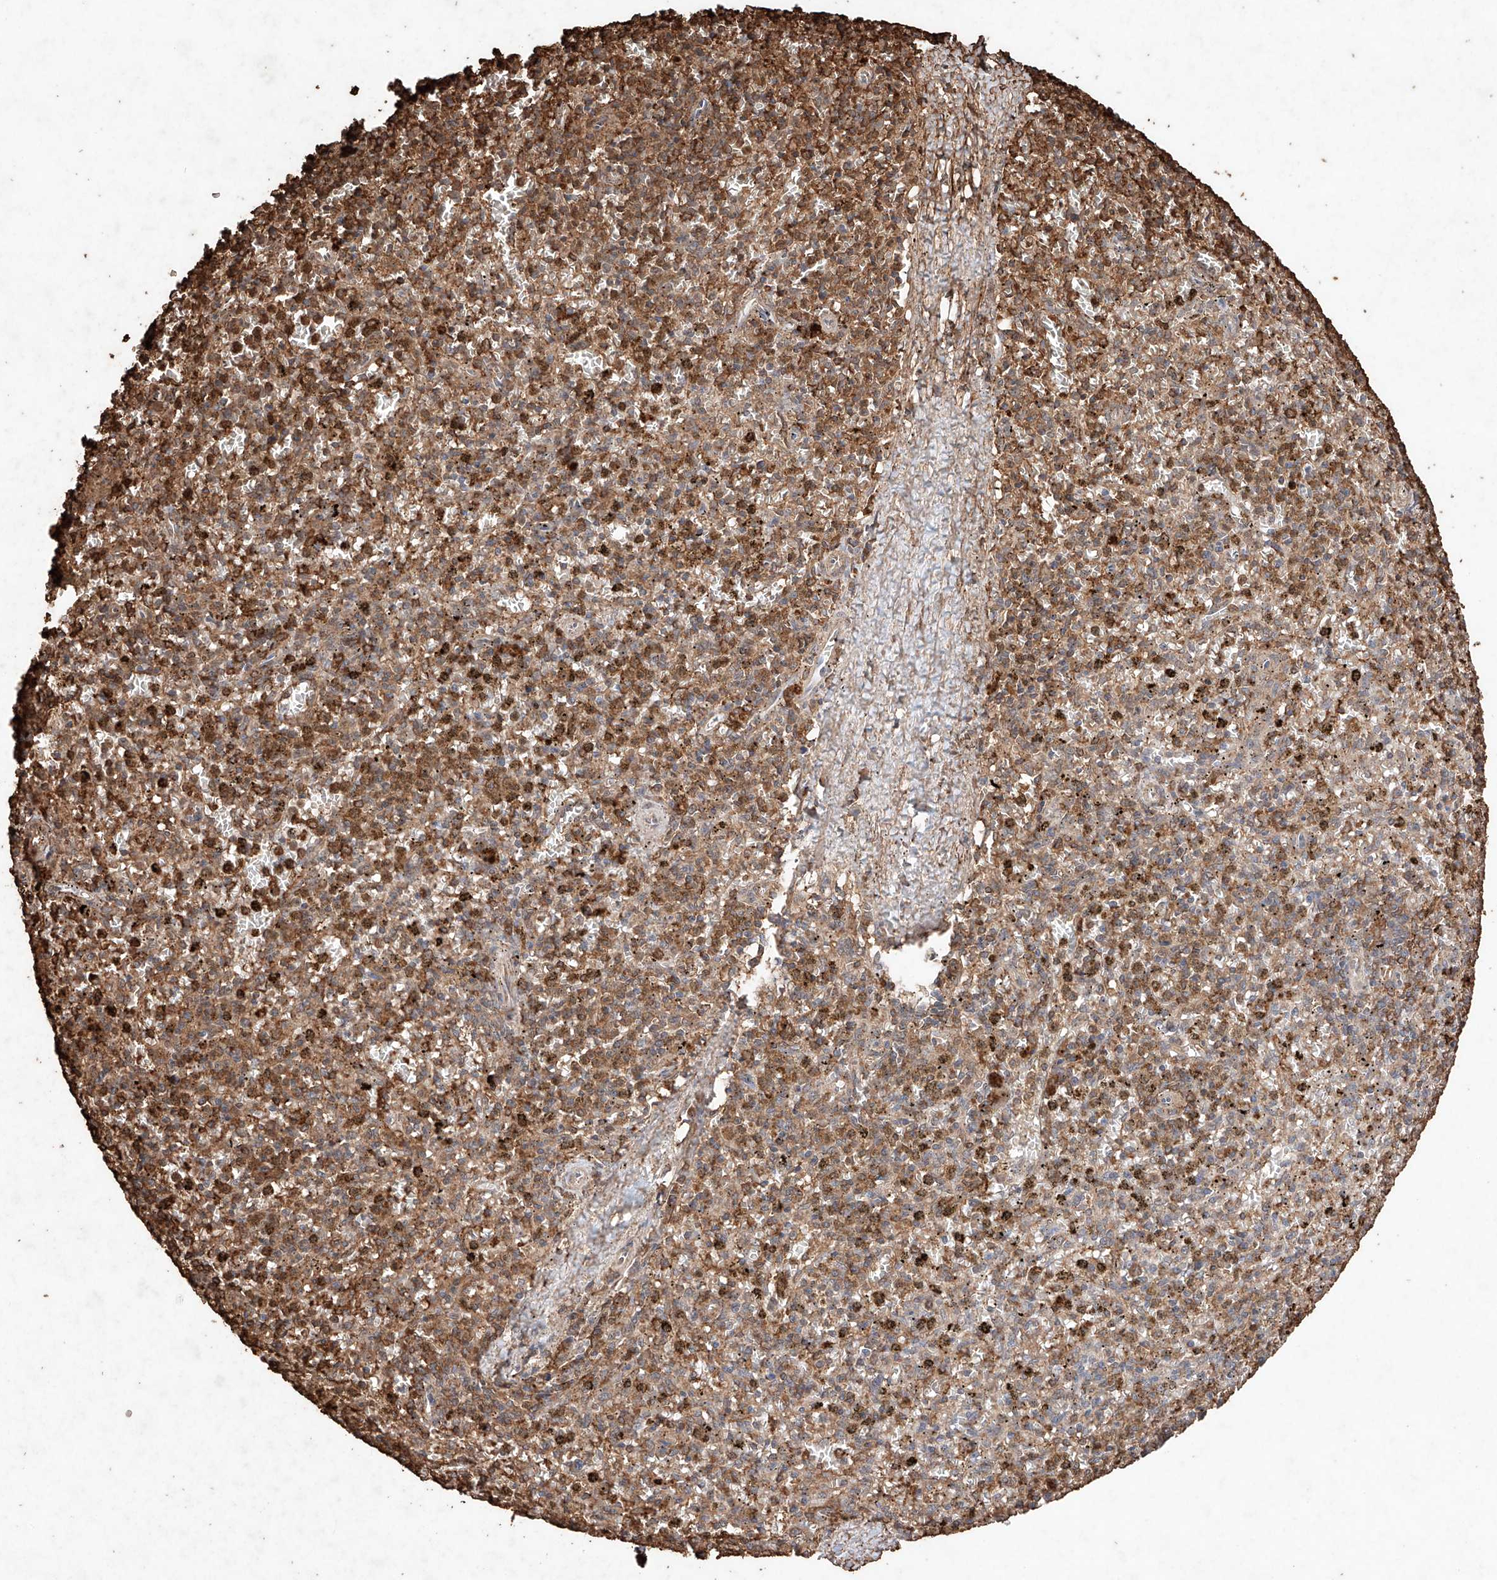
{"staining": {"intensity": "strong", "quantity": ">75%", "location": "cytoplasmic/membranous"}, "tissue": "spleen", "cell_type": "Cells in red pulp", "image_type": "normal", "snomed": [{"axis": "morphology", "description": "Normal tissue, NOS"}, {"axis": "topography", "description": "Spleen"}], "caption": "This is a histology image of immunohistochemistry (IHC) staining of unremarkable spleen, which shows strong staining in the cytoplasmic/membranous of cells in red pulp.", "gene": "M6PR", "patient": {"sex": "male", "age": 72}}